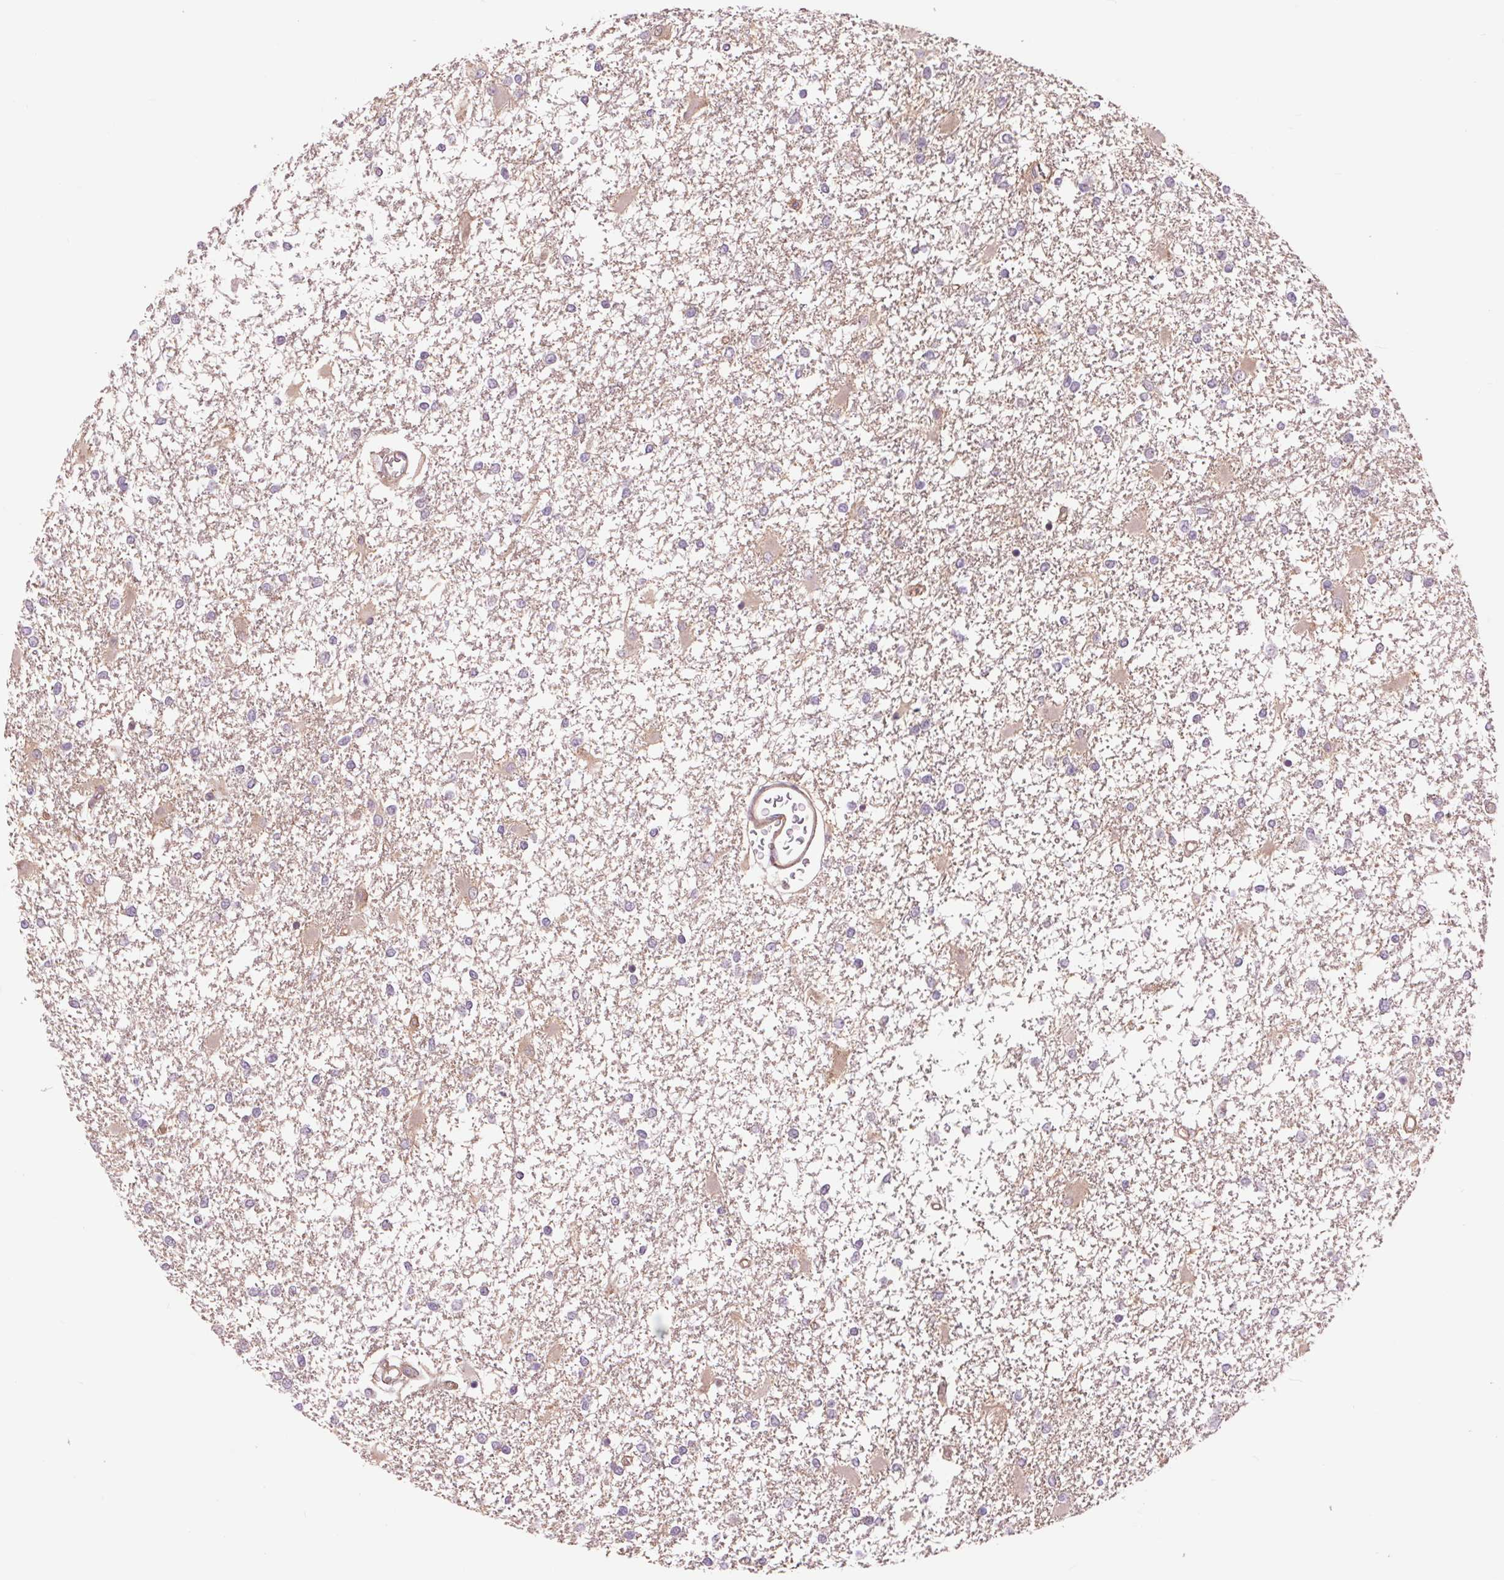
{"staining": {"intensity": "negative", "quantity": "none", "location": "none"}, "tissue": "glioma", "cell_type": "Tumor cells", "image_type": "cancer", "snomed": [{"axis": "morphology", "description": "Glioma, malignant, High grade"}, {"axis": "topography", "description": "Cerebral cortex"}], "caption": "Immunohistochemical staining of human malignant glioma (high-grade) exhibits no significant staining in tumor cells. (DAB immunohistochemistry (IHC) with hematoxylin counter stain).", "gene": "SH3RF2", "patient": {"sex": "male", "age": 79}}